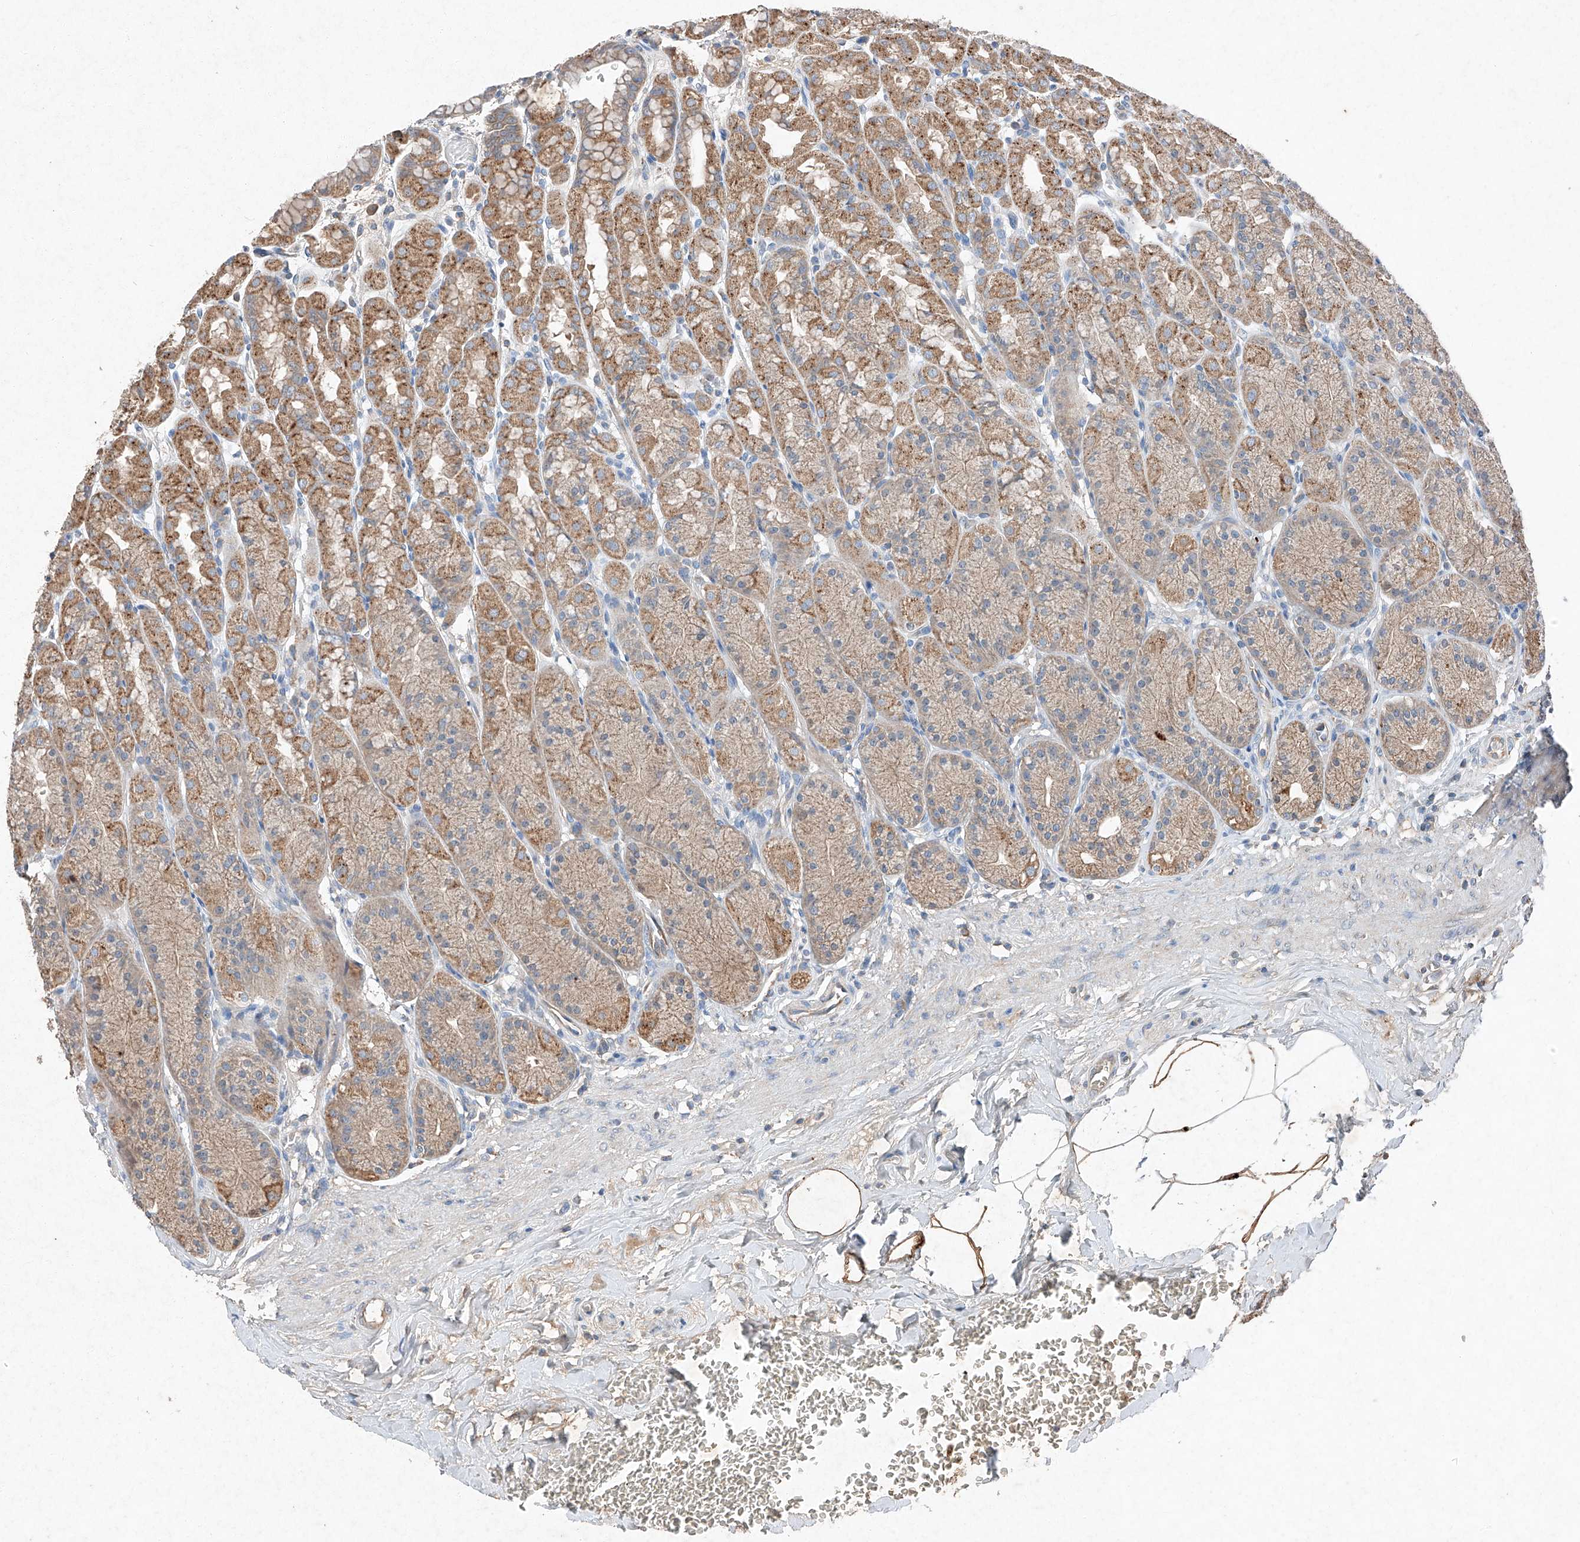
{"staining": {"intensity": "moderate", "quantity": ">75%", "location": "cytoplasmic/membranous"}, "tissue": "stomach", "cell_type": "Glandular cells", "image_type": "normal", "snomed": [{"axis": "morphology", "description": "Normal tissue, NOS"}, {"axis": "topography", "description": "Stomach"}], "caption": "The image shows staining of unremarkable stomach, revealing moderate cytoplasmic/membranous protein expression (brown color) within glandular cells. (DAB (3,3'-diaminobenzidine) IHC, brown staining for protein, blue staining for nuclei).", "gene": "RUSC1", "patient": {"sex": "male", "age": 42}}